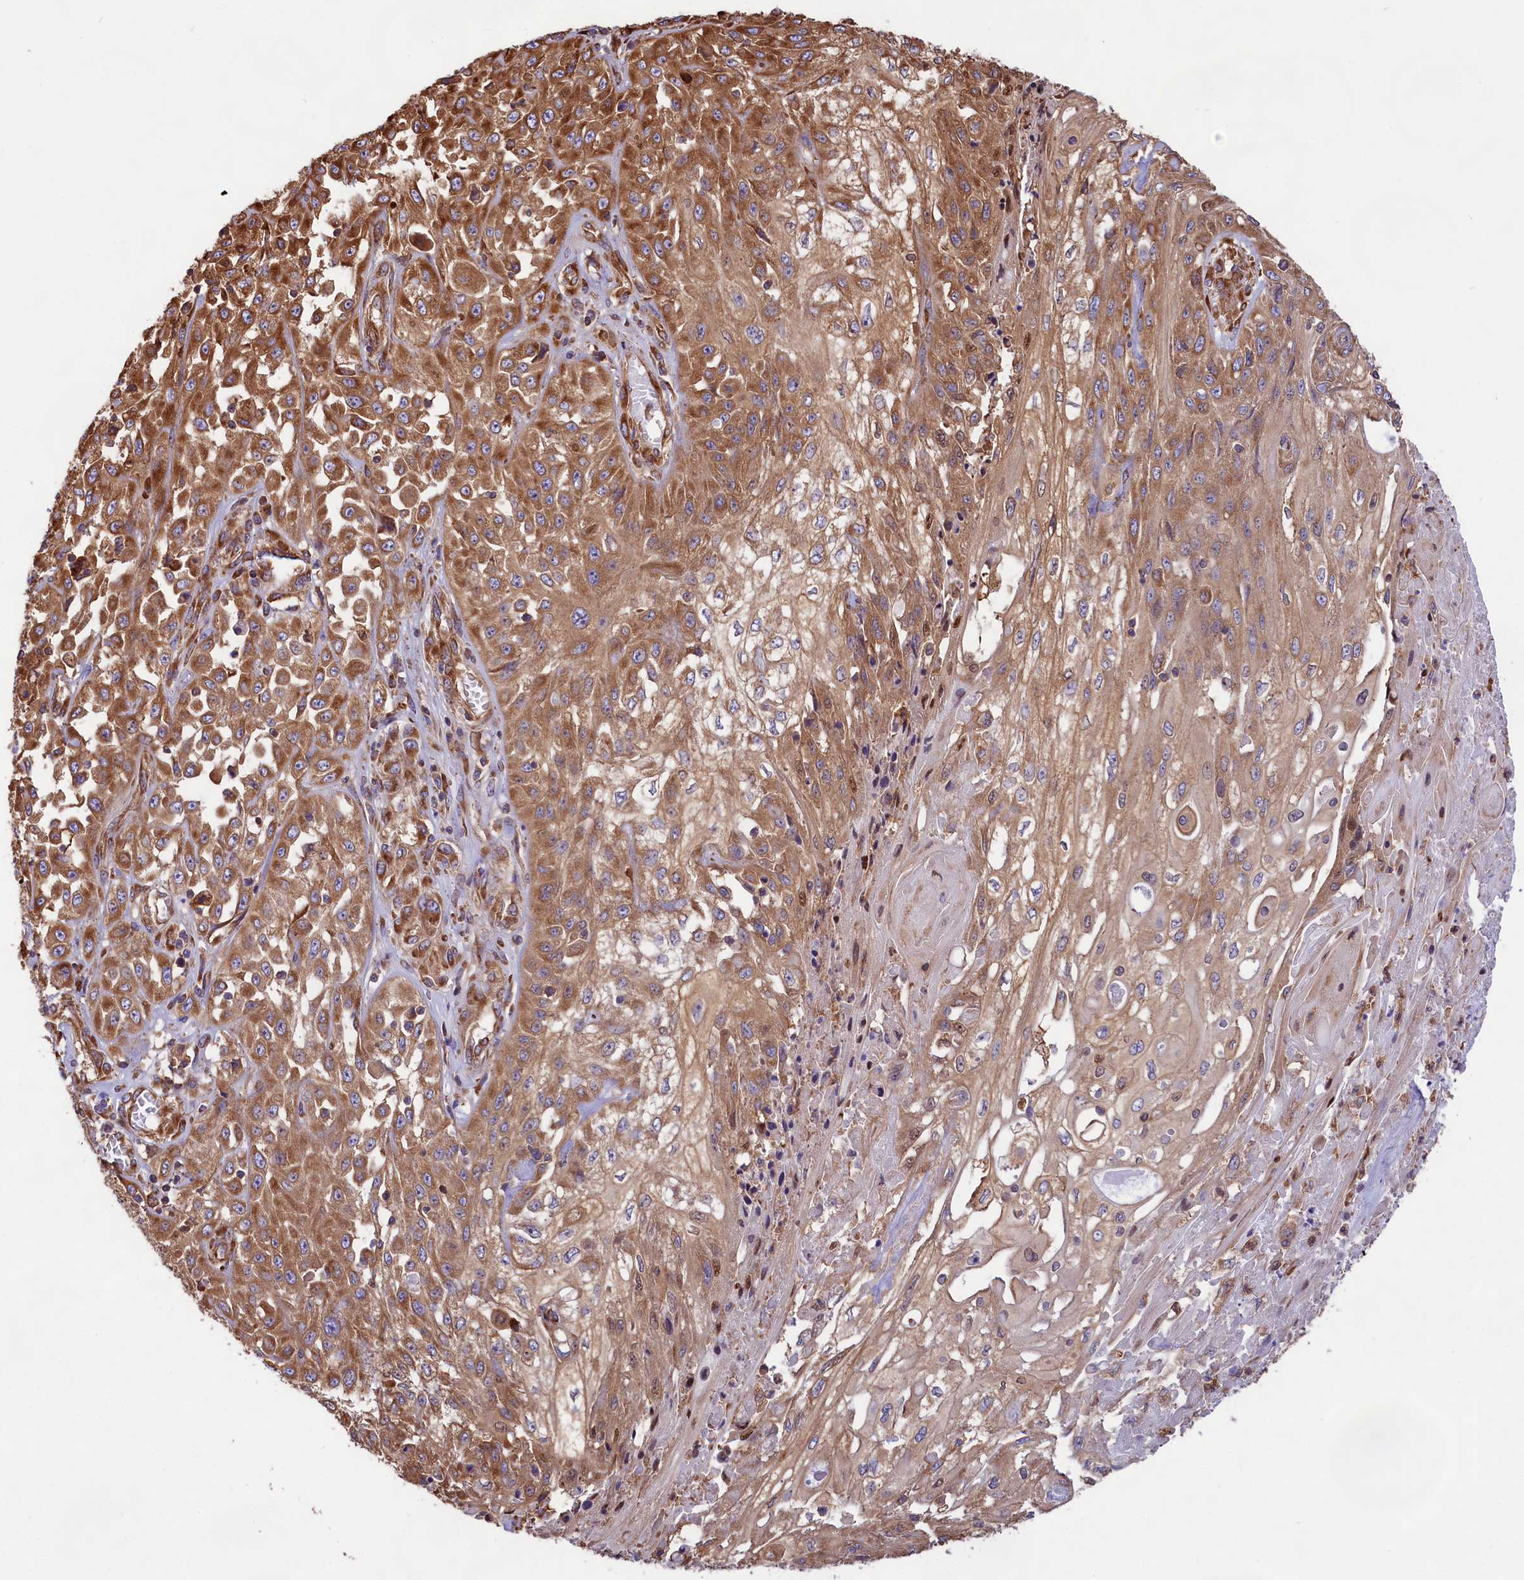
{"staining": {"intensity": "moderate", "quantity": ">75%", "location": "cytoplasmic/membranous"}, "tissue": "skin cancer", "cell_type": "Tumor cells", "image_type": "cancer", "snomed": [{"axis": "morphology", "description": "Squamous cell carcinoma, NOS"}, {"axis": "morphology", "description": "Squamous cell carcinoma, metastatic, NOS"}, {"axis": "topography", "description": "Skin"}, {"axis": "topography", "description": "Lymph node"}], "caption": "Tumor cells display medium levels of moderate cytoplasmic/membranous positivity in about >75% of cells in skin cancer.", "gene": "GYS1", "patient": {"sex": "male", "age": 75}}